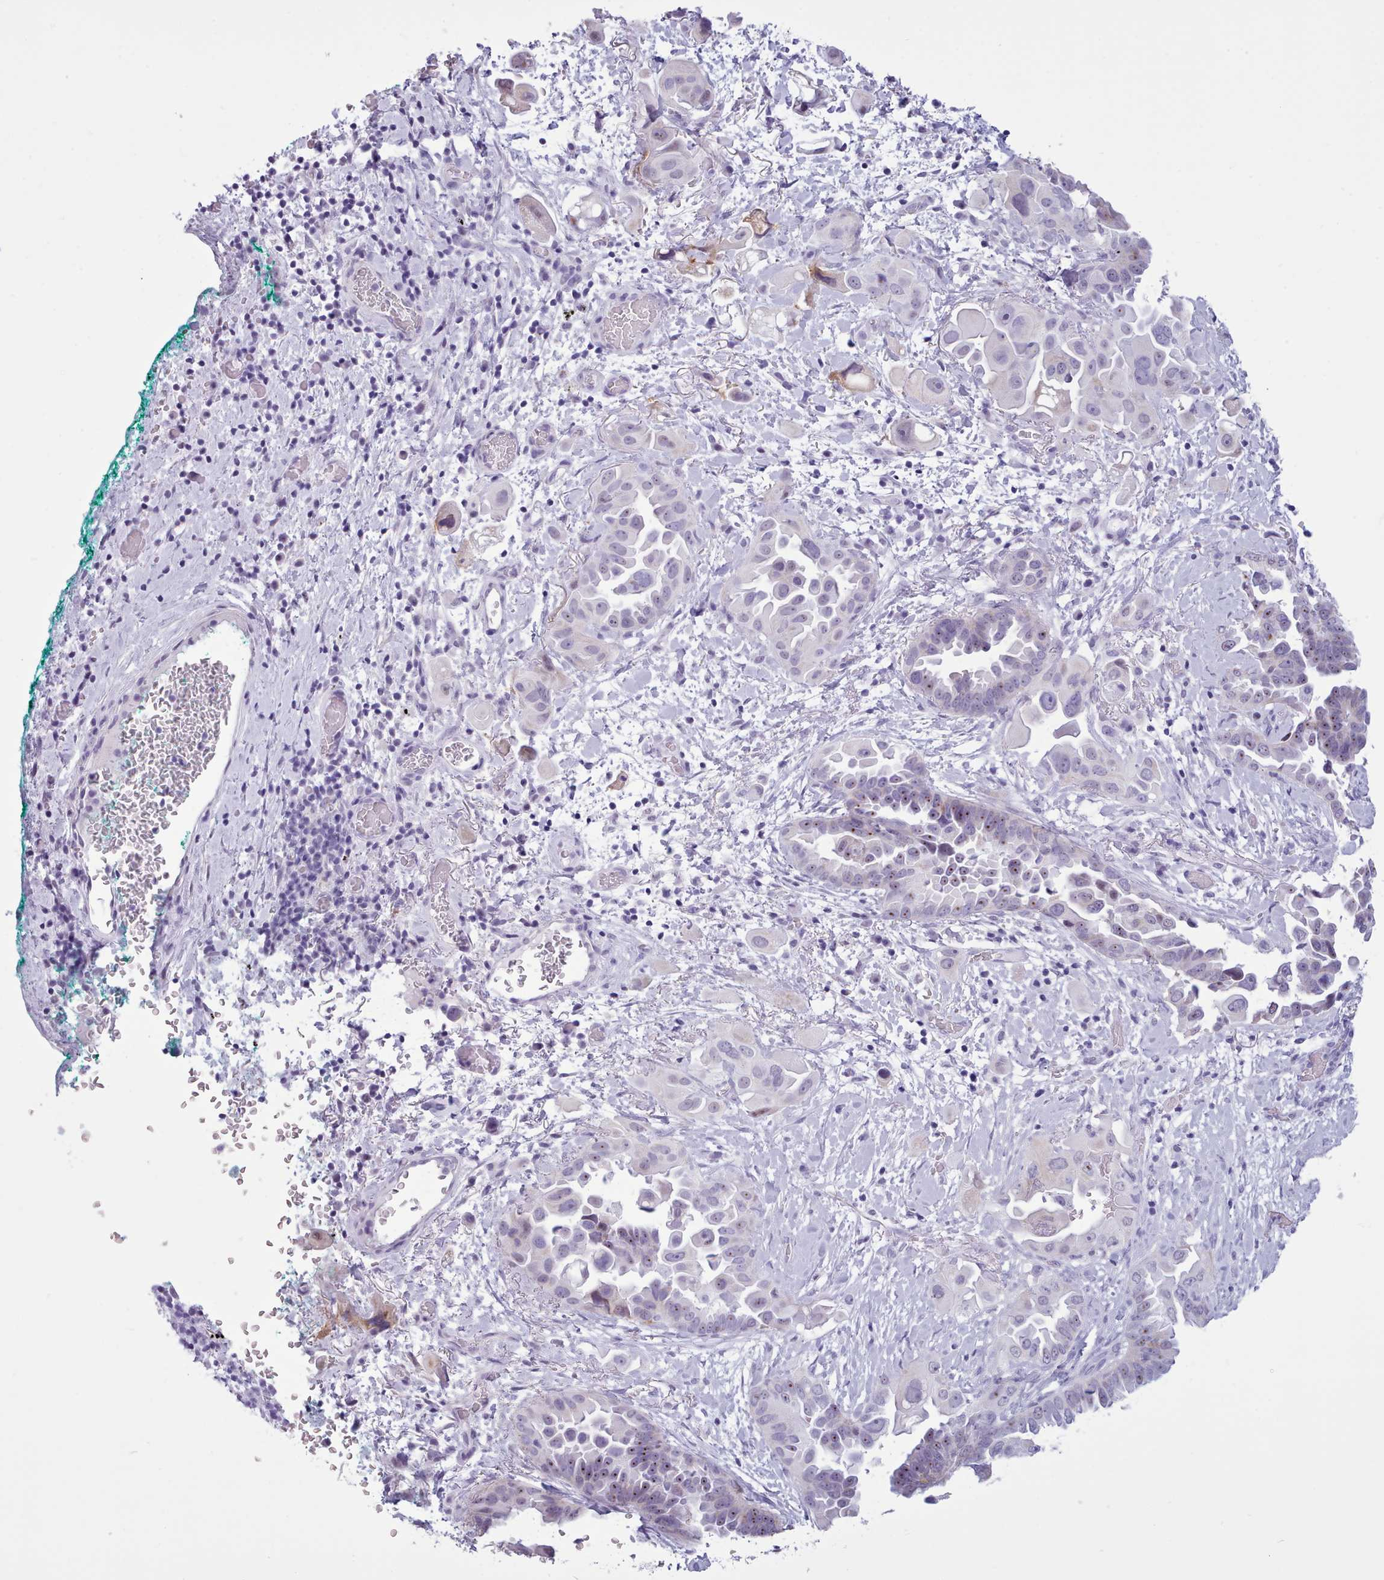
{"staining": {"intensity": "moderate", "quantity": "<25%", "location": "nuclear"}, "tissue": "lung cancer", "cell_type": "Tumor cells", "image_type": "cancer", "snomed": [{"axis": "morphology", "description": "Adenocarcinoma, NOS"}, {"axis": "topography", "description": "Lung"}], "caption": "Tumor cells exhibit moderate nuclear positivity in about <25% of cells in lung cancer (adenocarcinoma).", "gene": "FBXO48", "patient": {"sex": "female", "age": 67}}